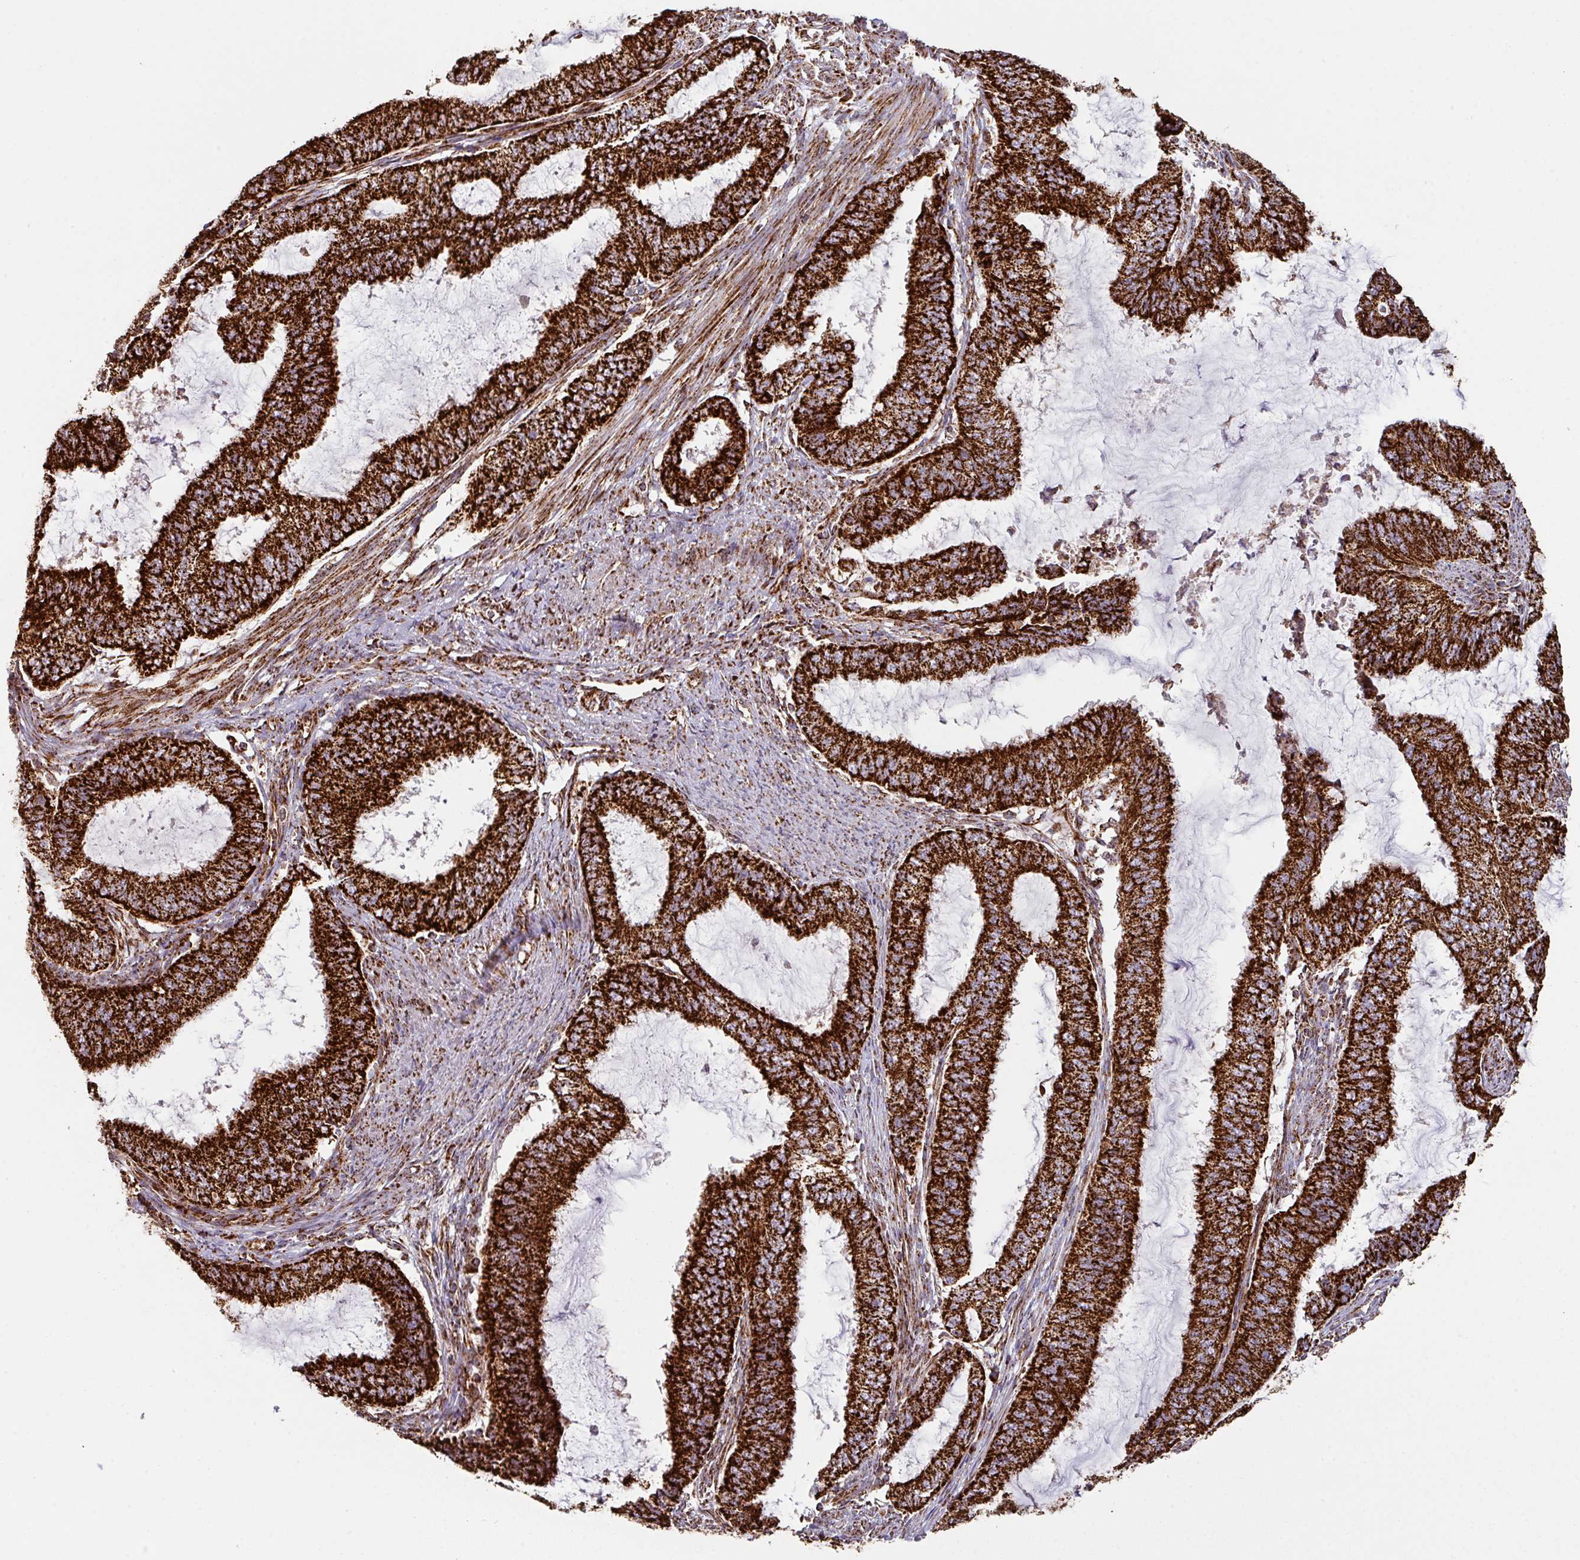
{"staining": {"intensity": "strong", "quantity": ">75%", "location": "cytoplasmic/membranous"}, "tissue": "endometrial cancer", "cell_type": "Tumor cells", "image_type": "cancer", "snomed": [{"axis": "morphology", "description": "Adenocarcinoma, NOS"}, {"axis": "topography", "description": "Endometrium"}], "caption": "IHC (DAB) staining of endometrial cancer shows strong cytoplasmic/membranous protein staining in about >75% of tumor cells. (Stains: DAB (3,3'-diaminobenzidine) in brown, nuclei in blue, Microscopy: brightfield microscopy at high magnification).", "gene": "TRAP1", "patient": {"sex": "female", "age": 51}}